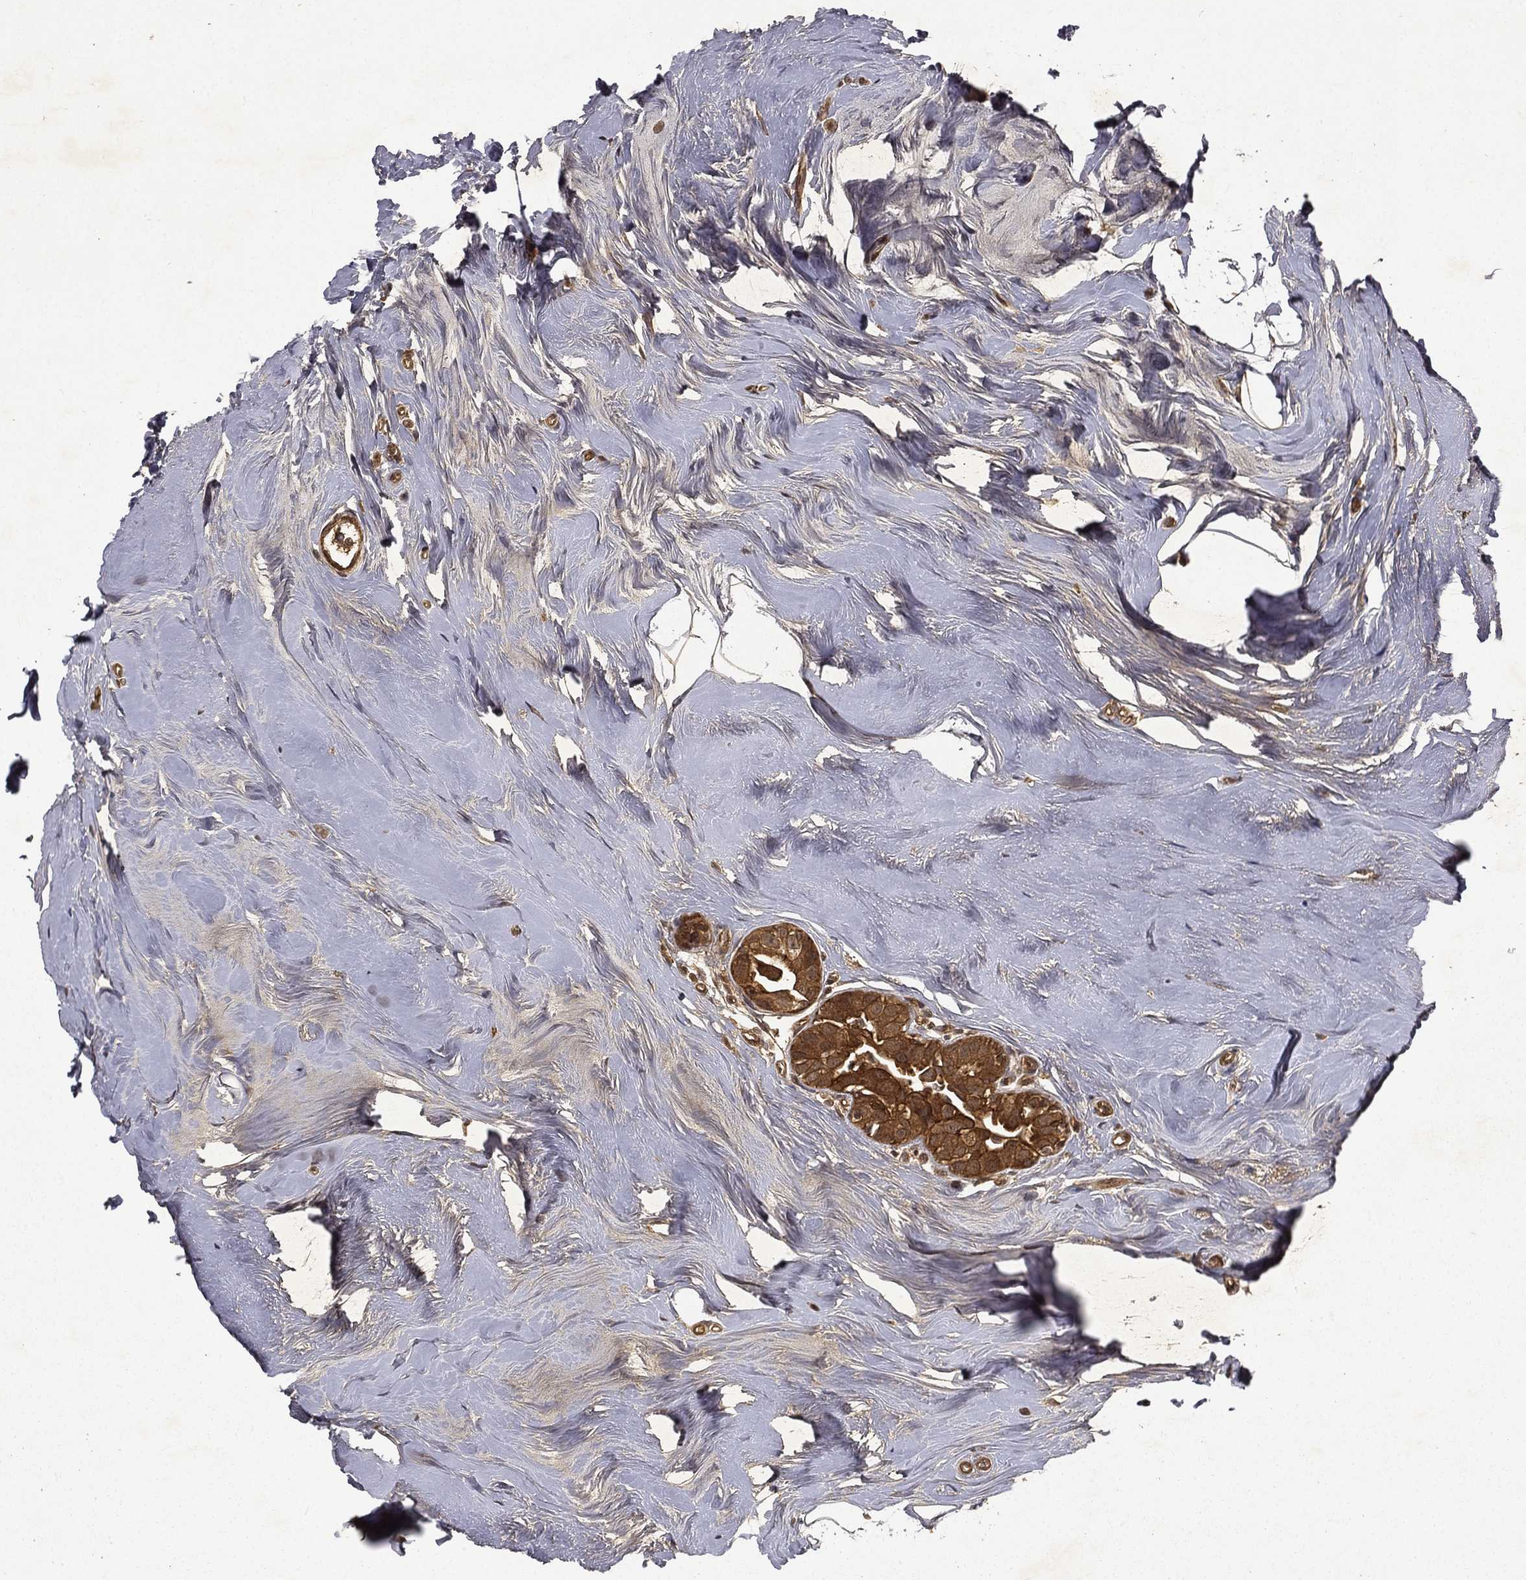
{"staining": {"intensity": "strong", "quantity": ">75%", "location": "cytoplasmic/membranous"}, "tissue": "breast cancer", "cell_type": "Tumor cells", "image_type": "cancer", "snomed": [{"axis": "morphology", "description": "Duct carcinoma"}, {"axis": "topography", "description": "Breast"}], "caption": "Immunohistochemistry (IHC) of human breast invasive ductal carcinoma shows high levels of strong cytoplasmic/membranous expression in approximately >75% of tumor cells.", "gene": "FGD1", "patient": {"sex": "female", "age": 55}}